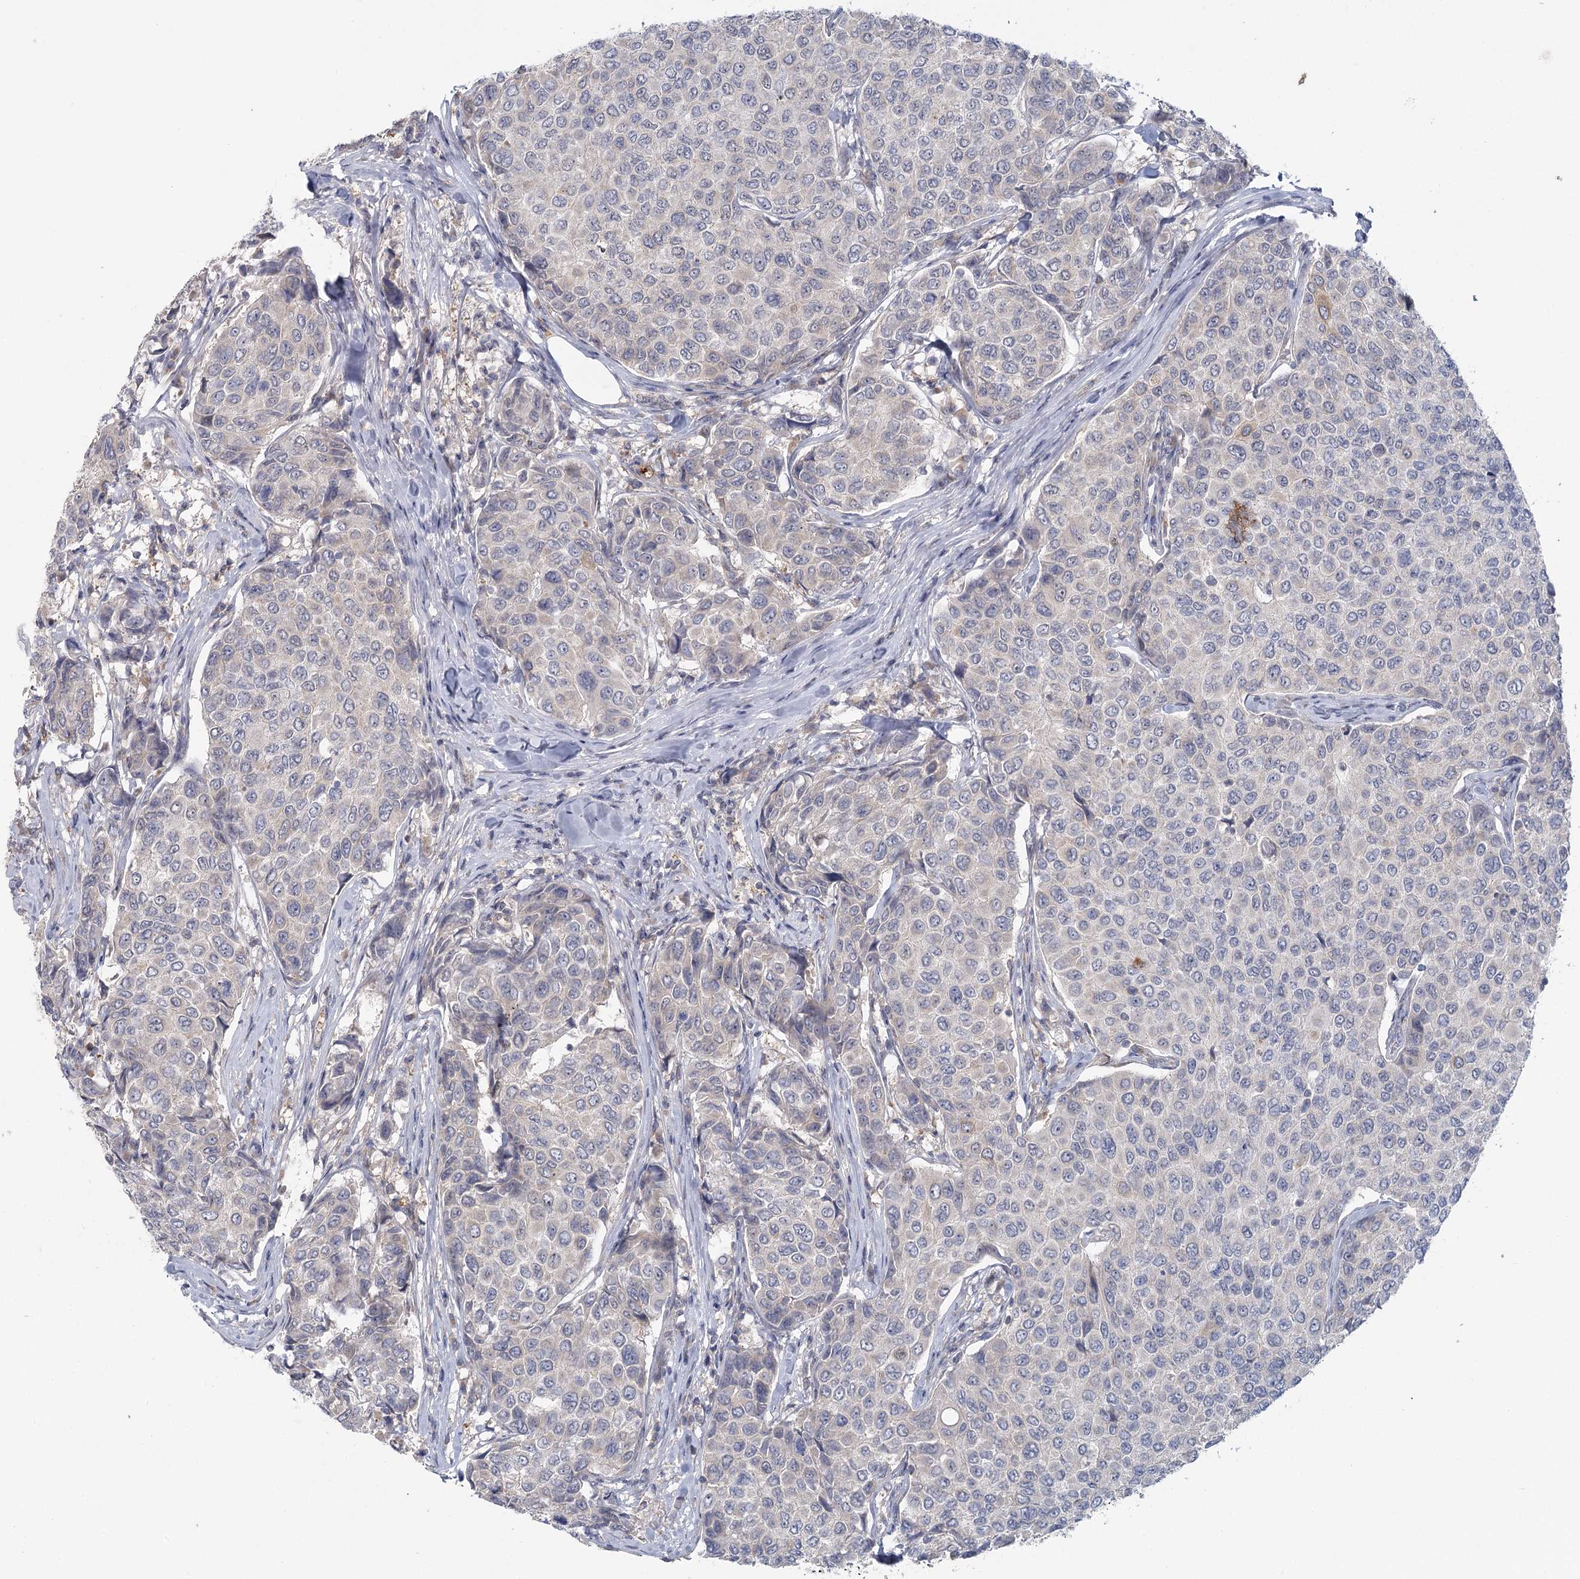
{"staining": {"intensity": "negative", "quantity": "none", "location": "none"}, "tissue": "breast cancer", "cell_type": "Tumor cells", "image_type": "cancer", "snomed": [{"axis": "morphology", "description": "Duct carcinoma"}, {"axis": "topography", "description": "Breast"}], "caption": "An immunohistochemistry (IHC) micrograph of breast cancer (invasive ductal carcinoma) is shown. There is no staining in tumor cells of breast cancer (invasive ductal carcinoma).", "gene": "USP11", "patient": {"sex": "female", "age": 55}}